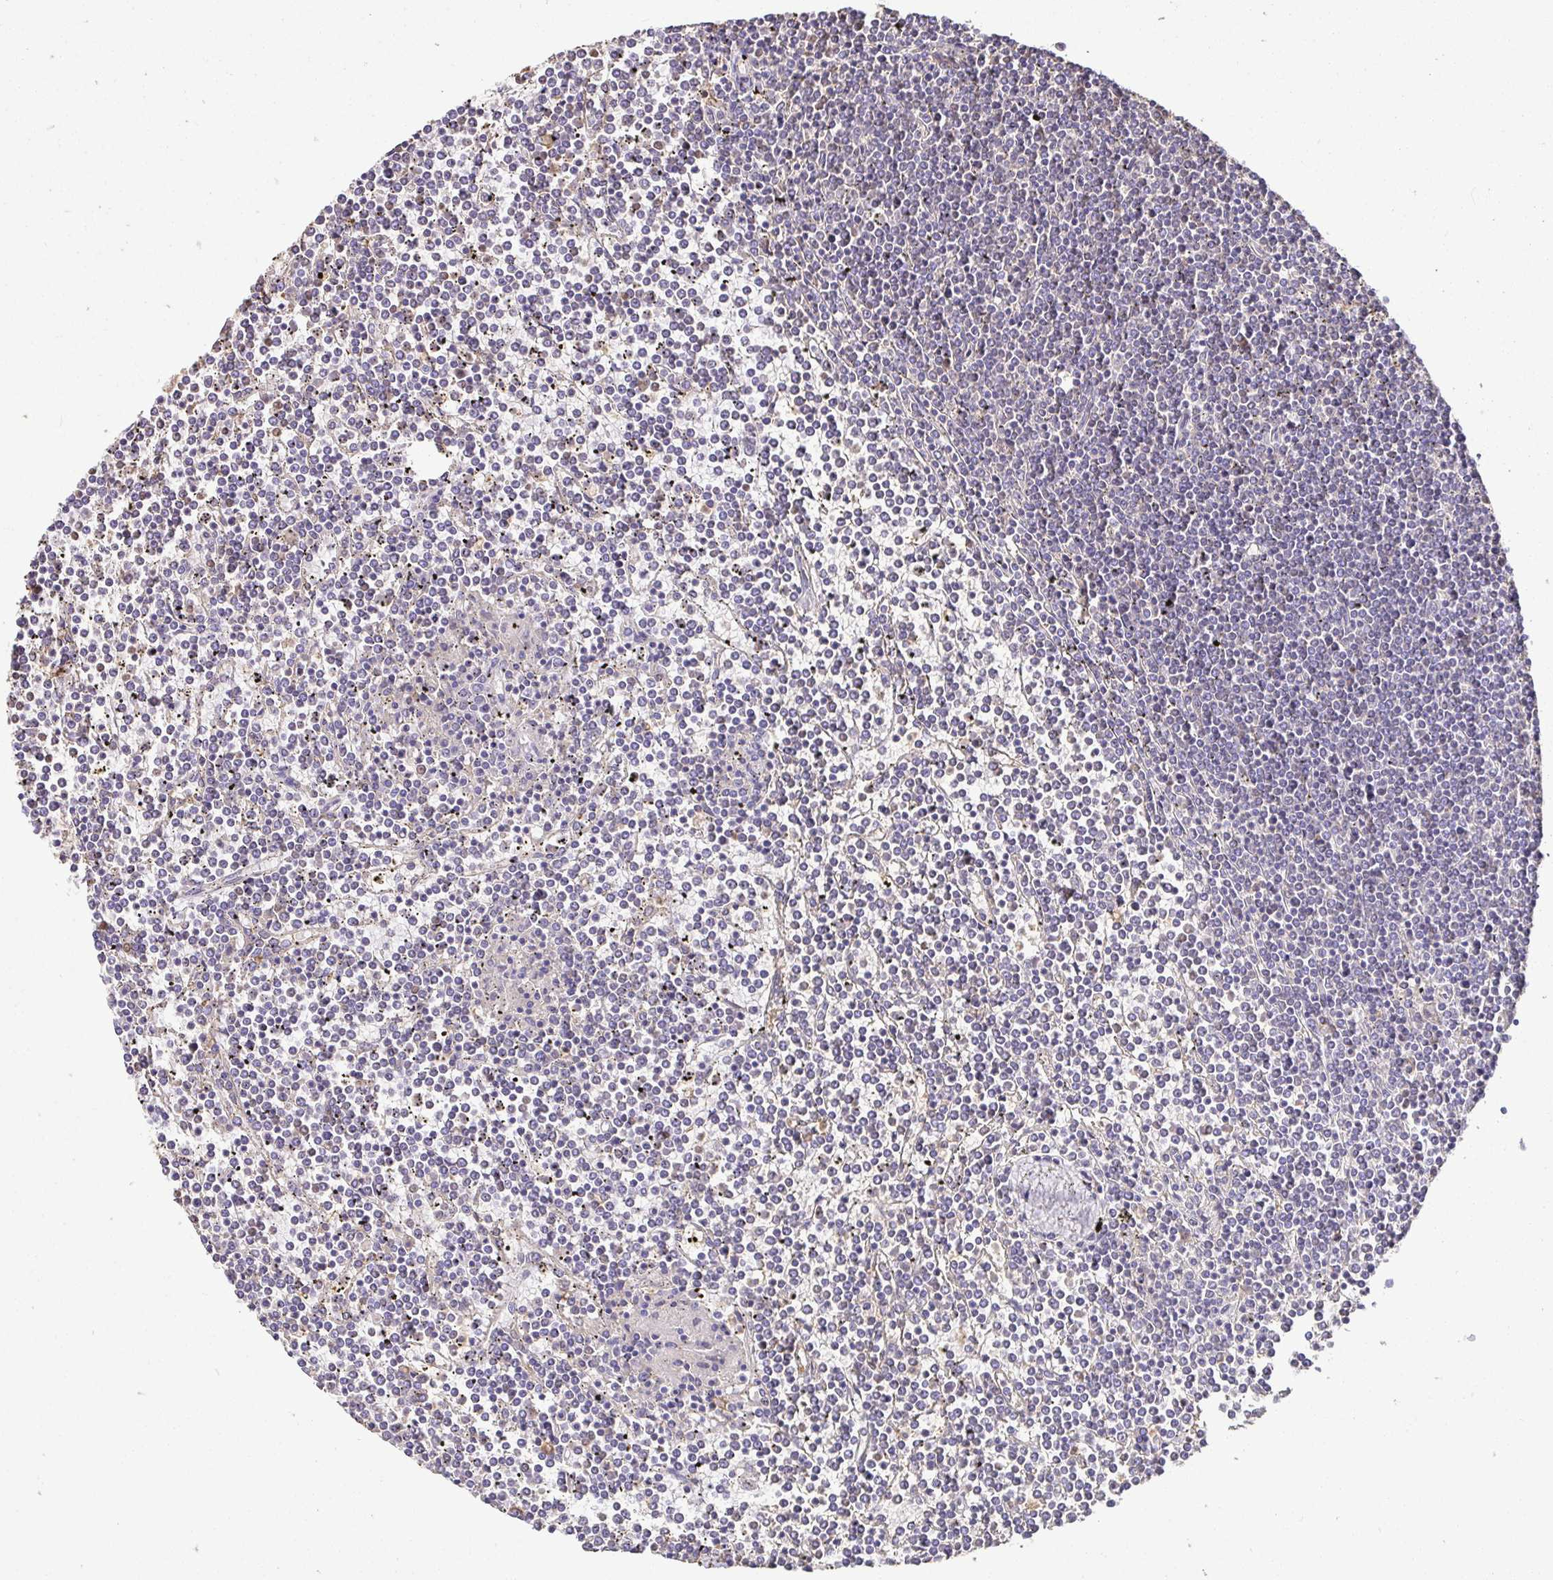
{"staining": {"intensity": "negative", "quantity": "none", "location": "none"}, "tissue": "lymphoma", "cell_type": "Tumor cells", "image_type": "cancer", "snomed": [{"axis": "morphology", "description": "Malignant lymphoma, non-Hodgkin's type, Low grade"}, {"axis": "topography", "description": "Spleen"}], "caption": "Protein analysis of lymphoma shows no significant staining in tumor cells.", "gene": "MAPK8IP3", "patient": {"sex": "female", "age": 19}}